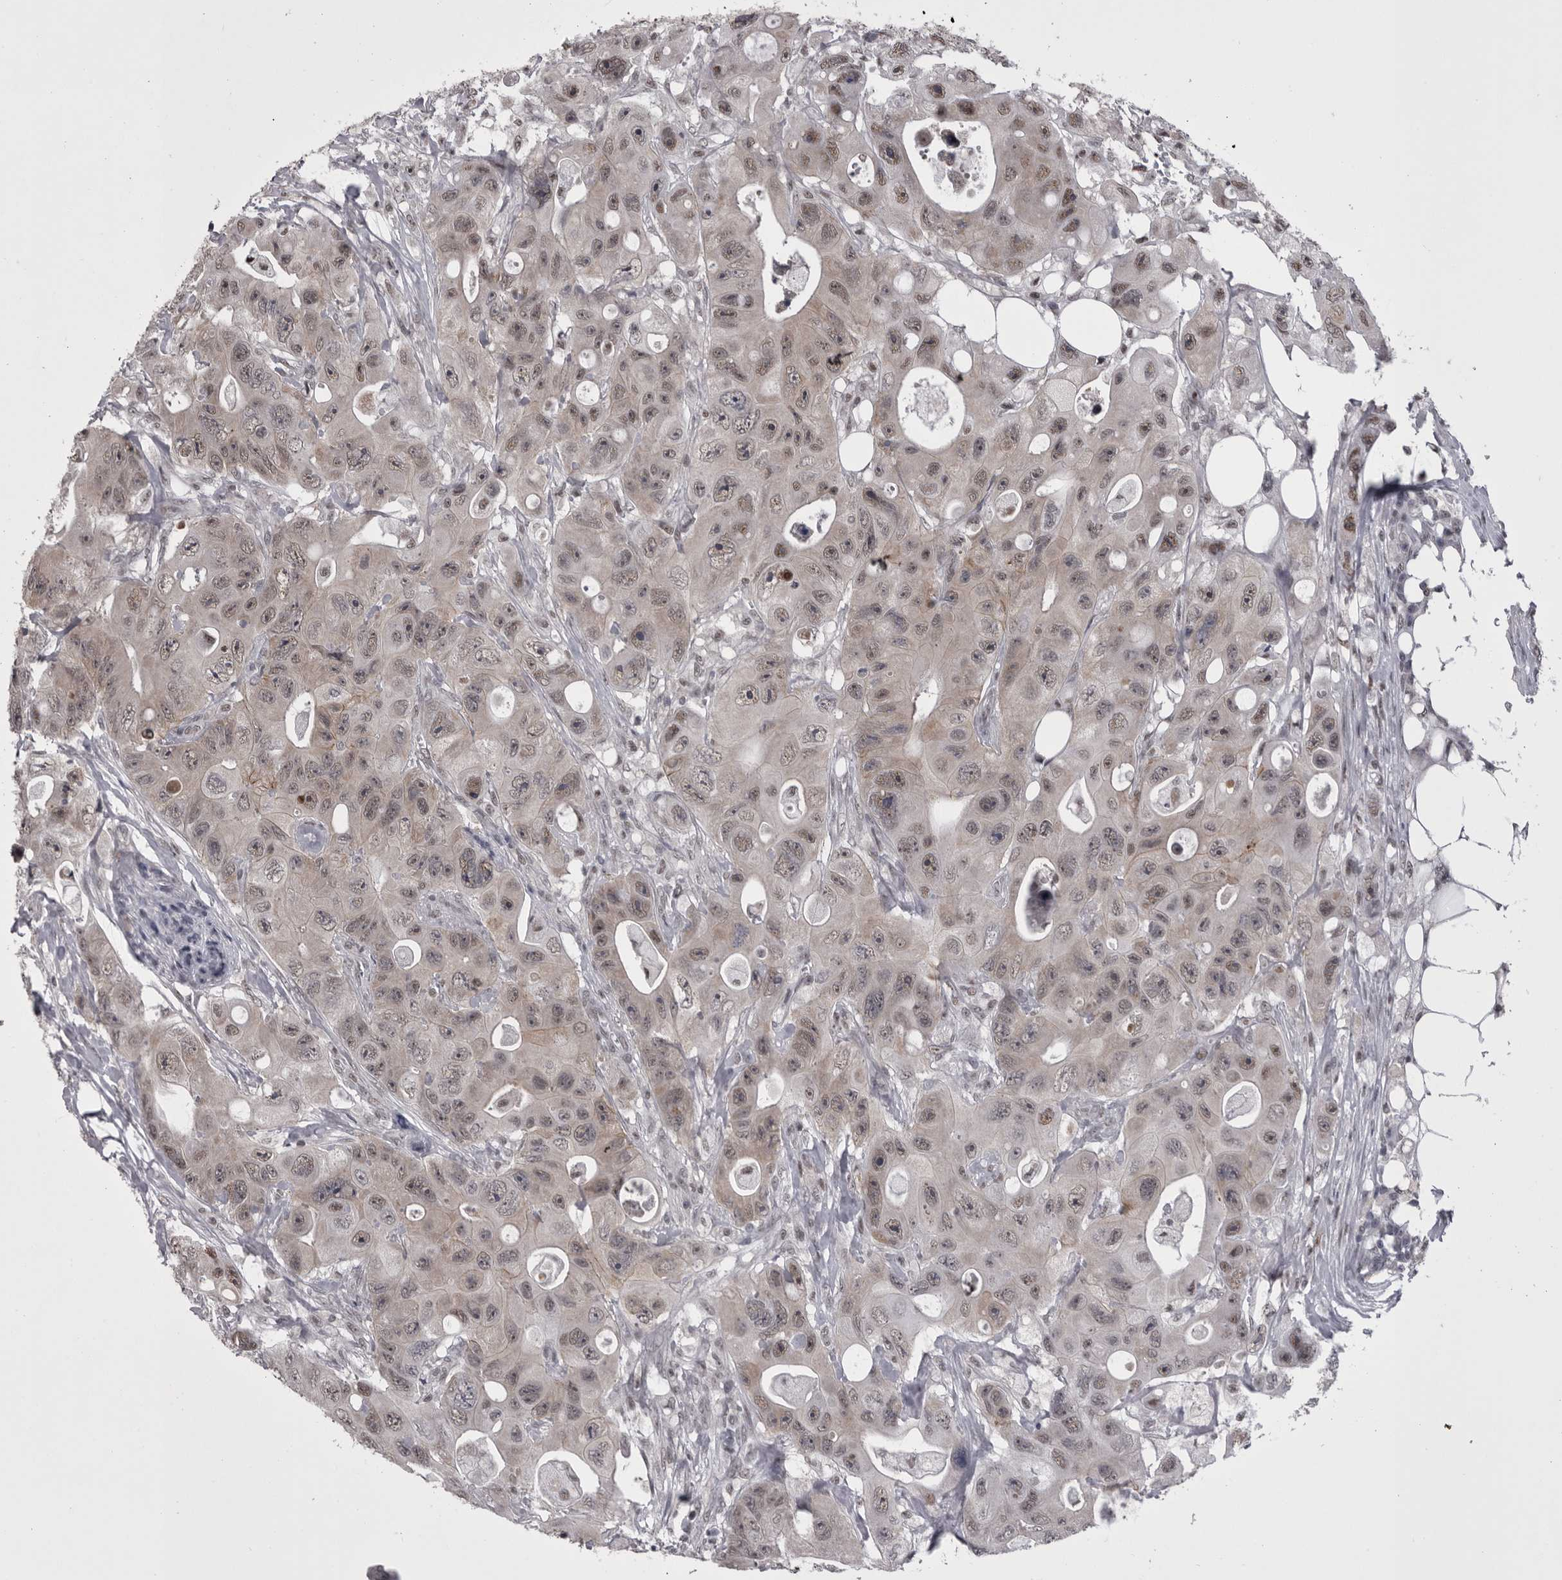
{"staining": {"intensity": "weak", "quantity": "25%-75%", "location": "cytoplasmic/membranous,nuclear"}, "tissue": "colorectal cancer", "cell_type": "Tumor cells", "image_type": "cancer", "snomed": [{"axis": "morphology", "description": "Adenocarcinoma, NOS"}, {"axis": "topography", "description": "Colon"}], "caption": "A histopathology image of colorectal adenocarcinoma stained for a protein demonstrates weak cytoplasmic/membranous and nuclear brown staining in tumor cells. (DAB IHC with brightfield microscopy, high magnification).", "gene": "PRPF3", "patient": {"sex": "female", "age": 46}}